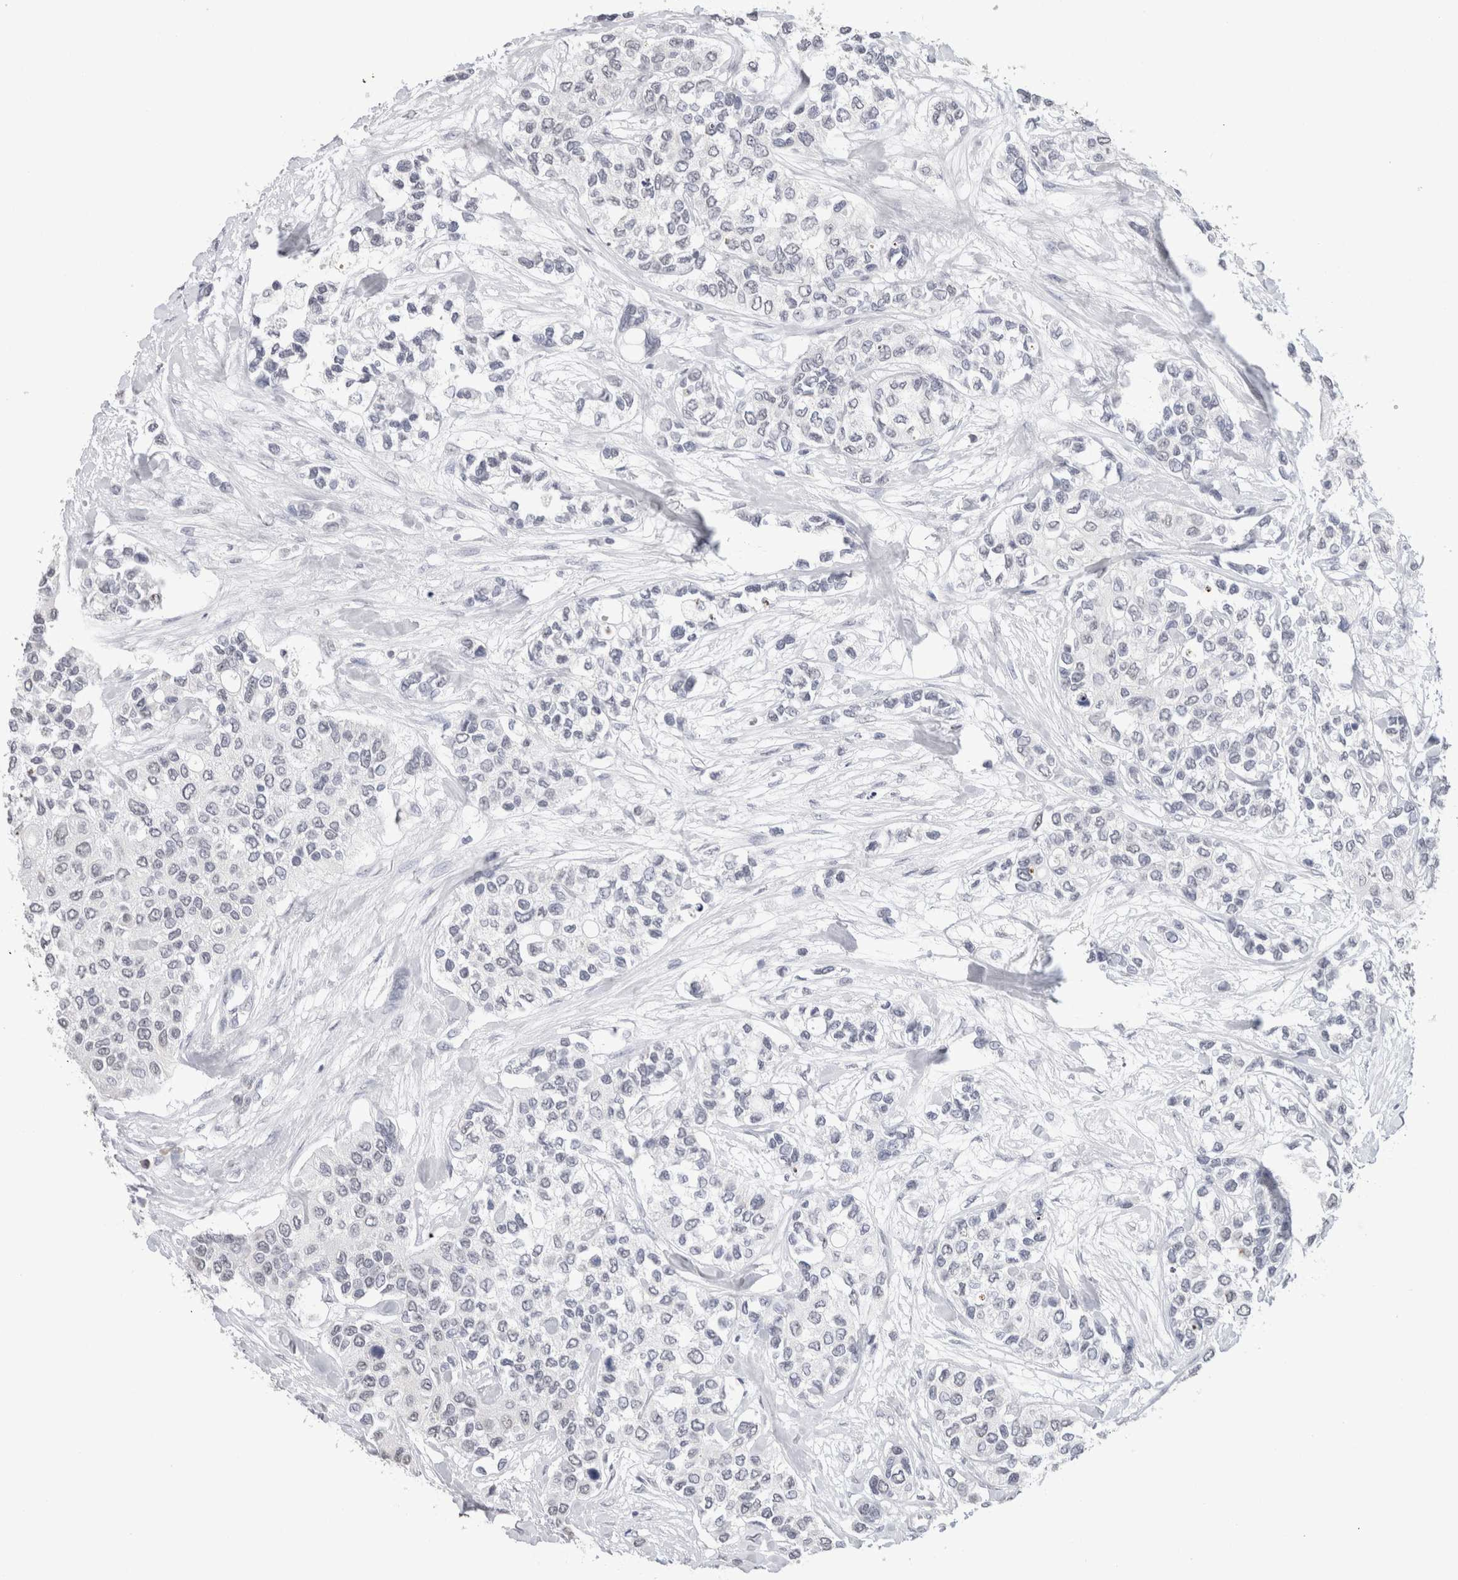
{"staining": {"intensity": "negative", "quantity": "none", "location": "none"}, "tissue": "urothelial cancer", "cell_type": "Tumor cells", "image_type": "cancer", "snomed": [{"axis": "morphology", "description": "Urothelial carcinoma, High grade"}, {"axis": "topography", "description": "Urinary bladder"}], "caption": "An immunohistochemistry micrograph of urothelial cancer is shown. There is no staining in tumor cells of urothelial cancer. (Brightfield microscopy of DAB IHC at high magnification).", "gene": "CADM3", "patient": {"sex": "female", "age": 56}}